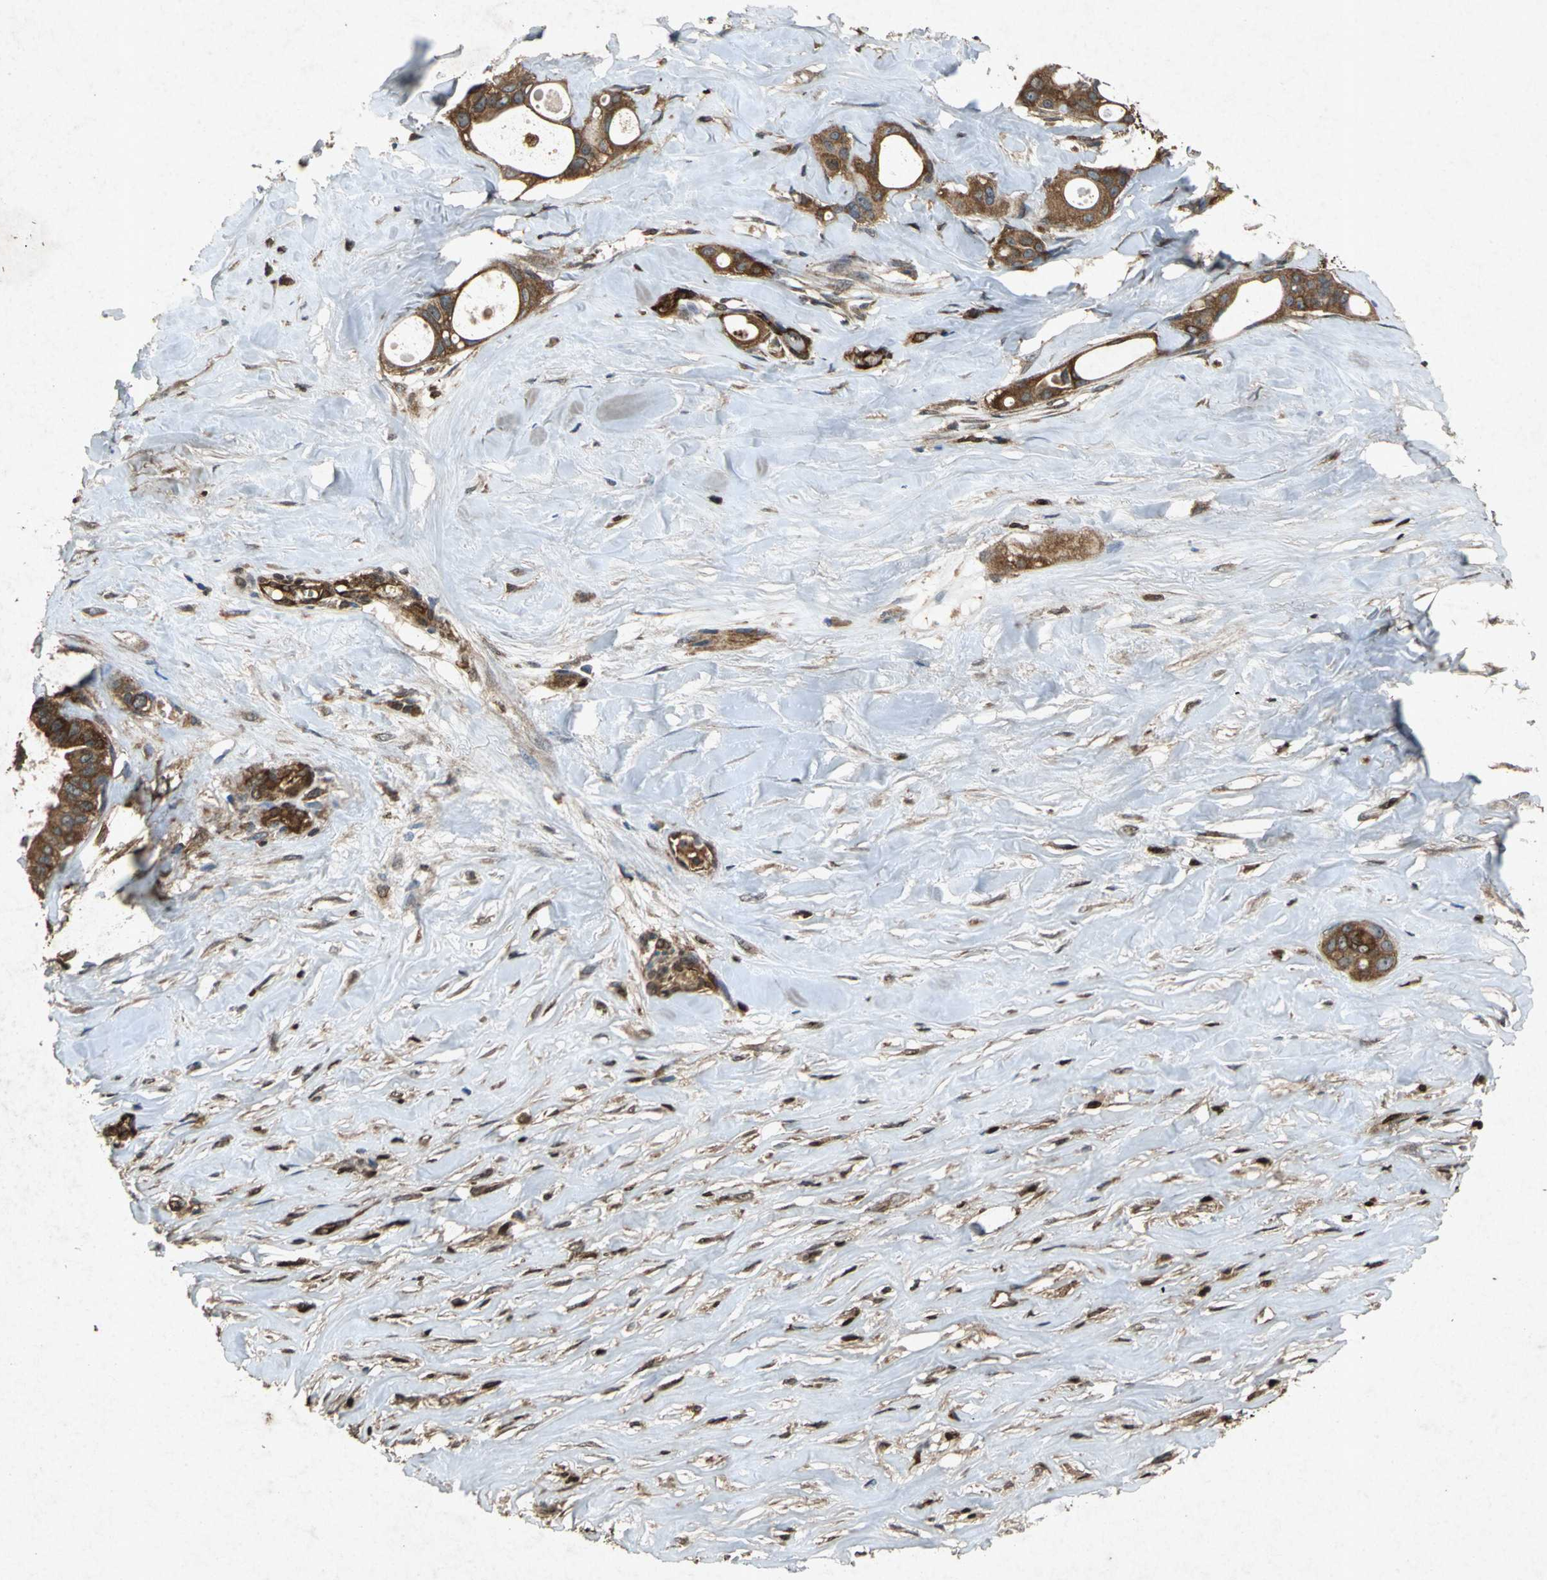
{"staining": {"intensity": "strong", "quantity": ">75%", "location": "cytoplasmic/membranous"}, "tissue": "liver cancer", "cell_type": "Tumor cells", "image_type": "cancer", "snomed": [{"axis": "morphology", "description": "Cholangiocarcinoma"}, {"axis": "topography", "description": "Liver"}], "caption": "This is a histology image of immunohistochemistry staining of liver cholangiocarcinoma, which shows strong expression in the cytoplasmic/membranous of tumor cells.", "gene": "HSP90AB1", "patient": {"sex": "female", "age": 67}}